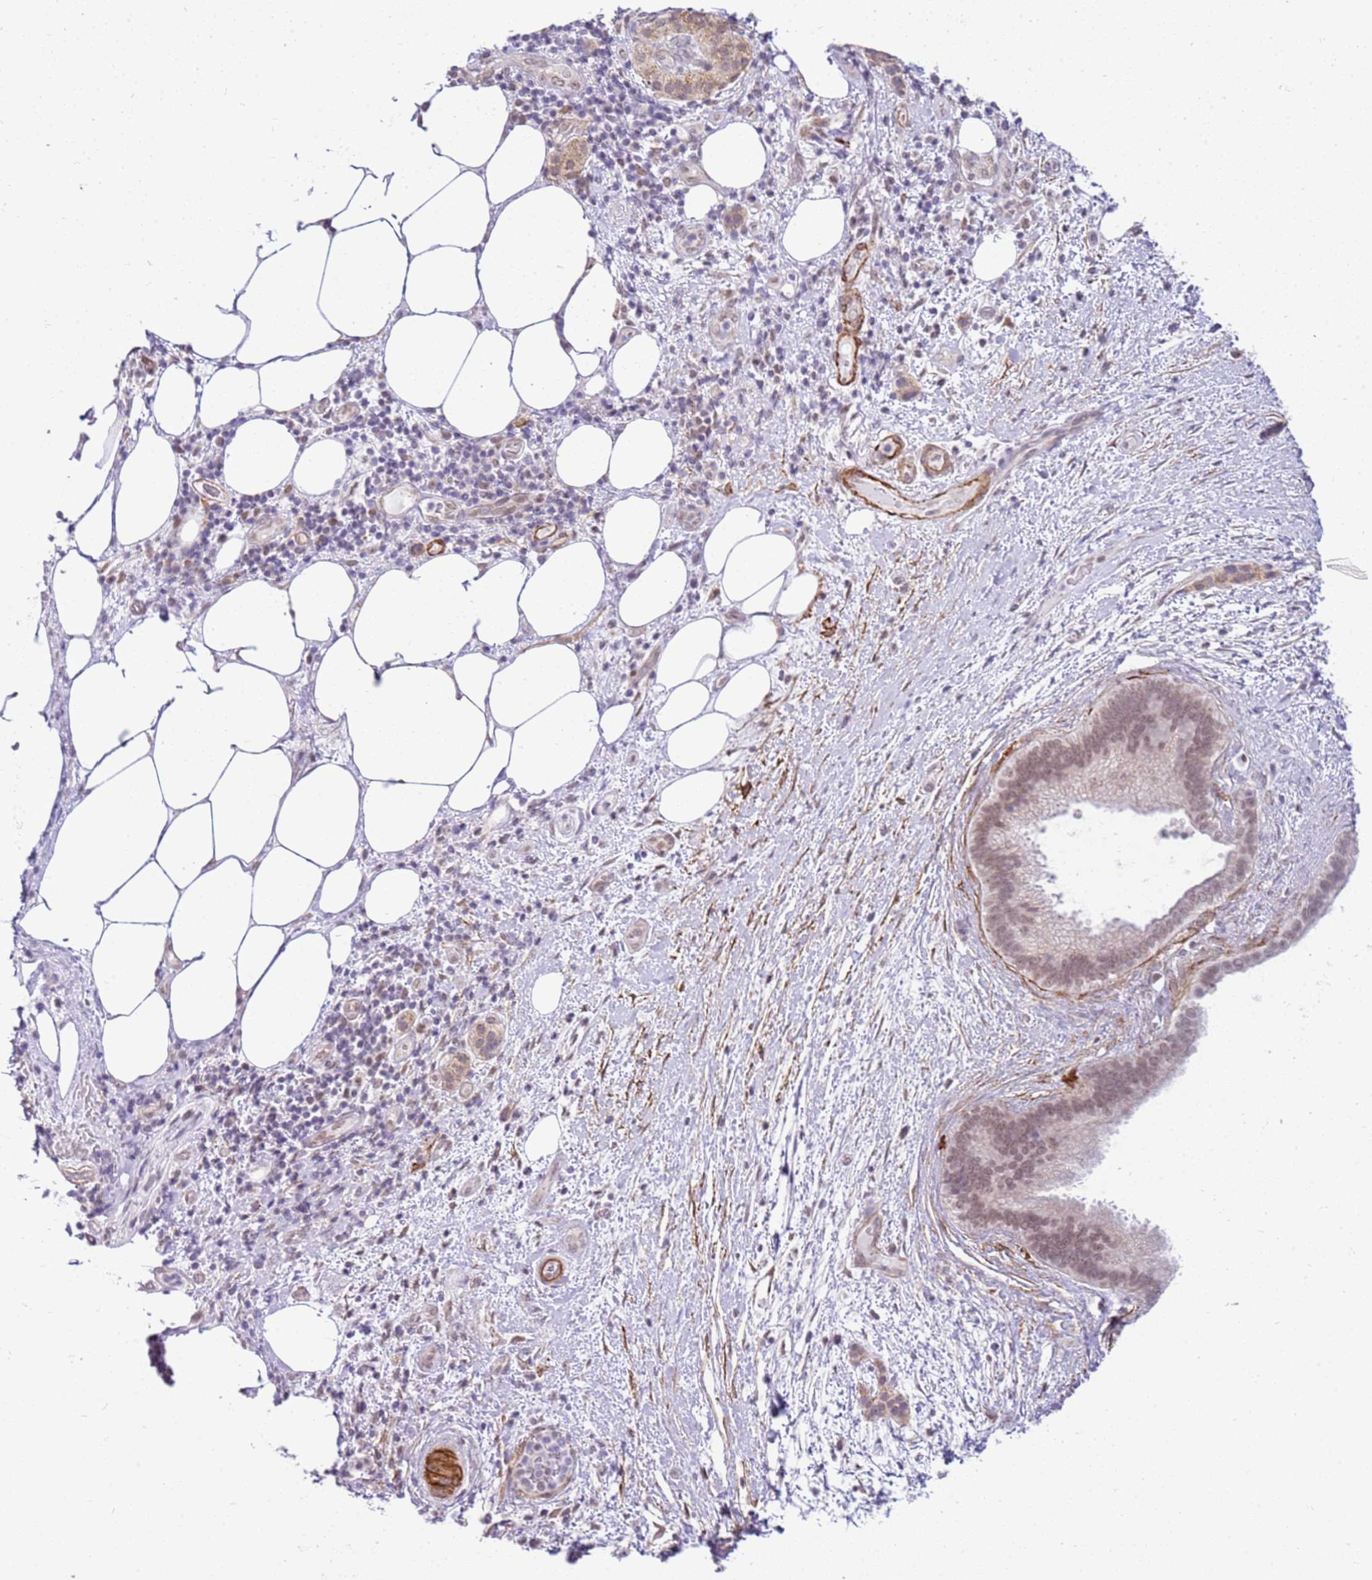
{"staining": {"intensity": "weak", "quantity": ">75%", "location": "cytoplasmic/membranous,nuclear"}, "tissue": "pancreatic cancer", "cell_type": "Tumor cells", "image_type": "cancer", "snomed": [{"axis": "morphology", "description": "Adenocarcinoma, NOS"}, {"axis": "topography", "description": "Pancreas"}], "caption": "IHC (DAB (3,3'-diaminobenzidine)) staining of adenocarcinoma (pancreatic) displays weak cytoplasmic/membranous and nuclear protein positivity in about >75% of tumor cells.", "gene": "SMIM4", "patient": {"sex": "female", "age": 61}}